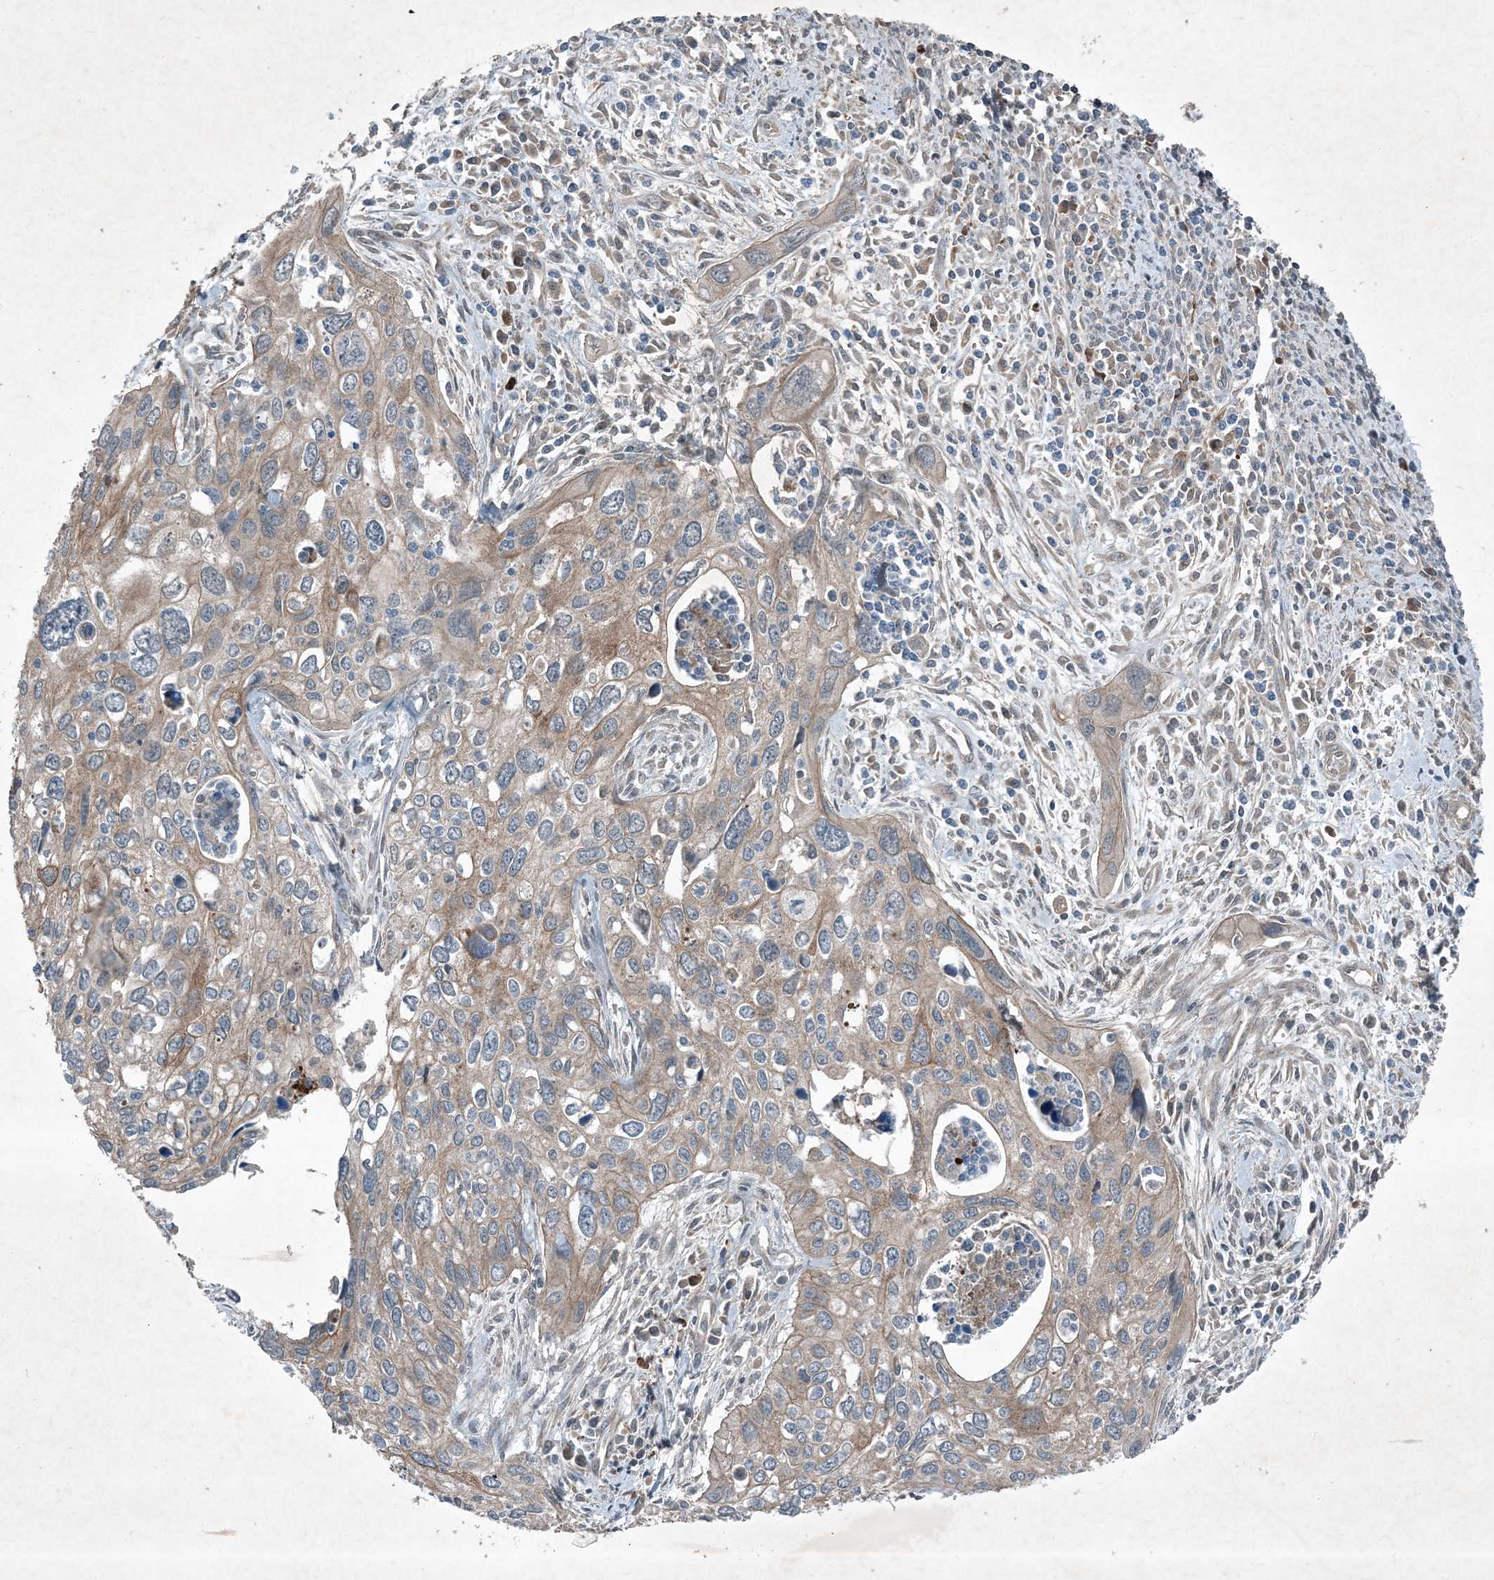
{"staining": {"intensity": "weak", "quantity": "25%-75%", "location": "cytoplasmic/membranous"}, "tissue": "cervical cancer", "cell_type": "Tumor cells", "image_type": "cancer", "snomed": [{"axis": "morphology", "description": "Squamous cell carcinoma, NOS"}, {"axis": "topography", "description": "Cervix"}], "caption": "Approximately 25%-75% of tumor cells in human cervical squamous cell carcinoma demonstrate weak cytoplasmic/membranous protein expression as visualized by brown immunohistochemical staining.", "gene": "MDN1", "patient": {"sex": "female", "age": 55}}